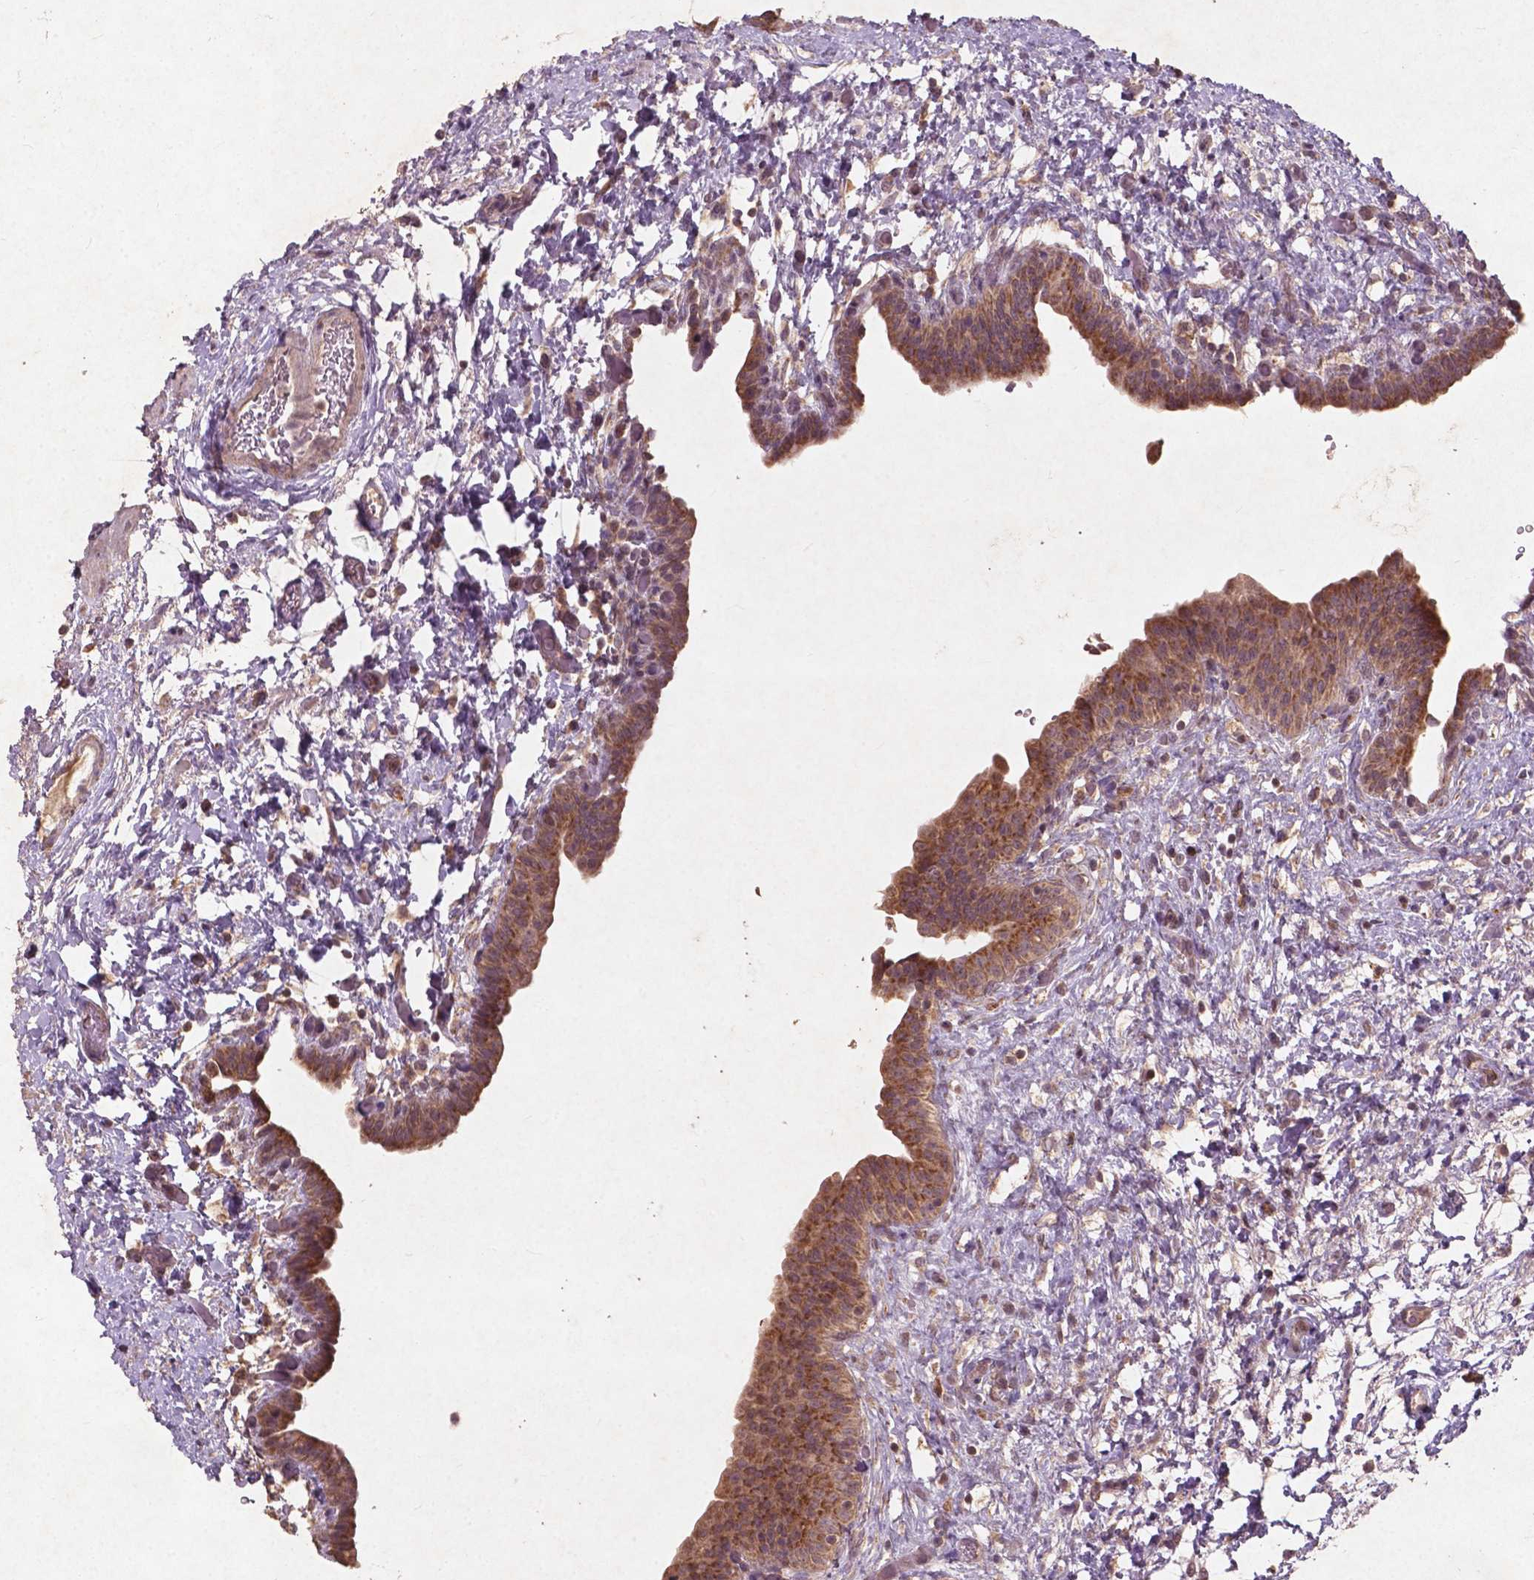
{"staining": {"intensity": "moderate", "quantity": ">75%", "location": "cytoplasmic/membranous"}, "tissue": "urinary bladder", "cell_type": "Urothelial cells", "image_type": "normal", "snomed": [{"axis": "morphology", "description": "Normal tissue, NOS"}, {"axis": "topography", "description": "Urinary bladder"}], "caption": "High-magnification brightfield microscopy of normal urinary bladder stained with DAB (brown) and counterstained with hematoxylin (blue). urothelial cells exhibit moderate cytoplasmic/membranous staining is seen in about>75% of cells.", "gene": "ST6GALNAC5", "patient": {"sex": "male", "age": 69}}